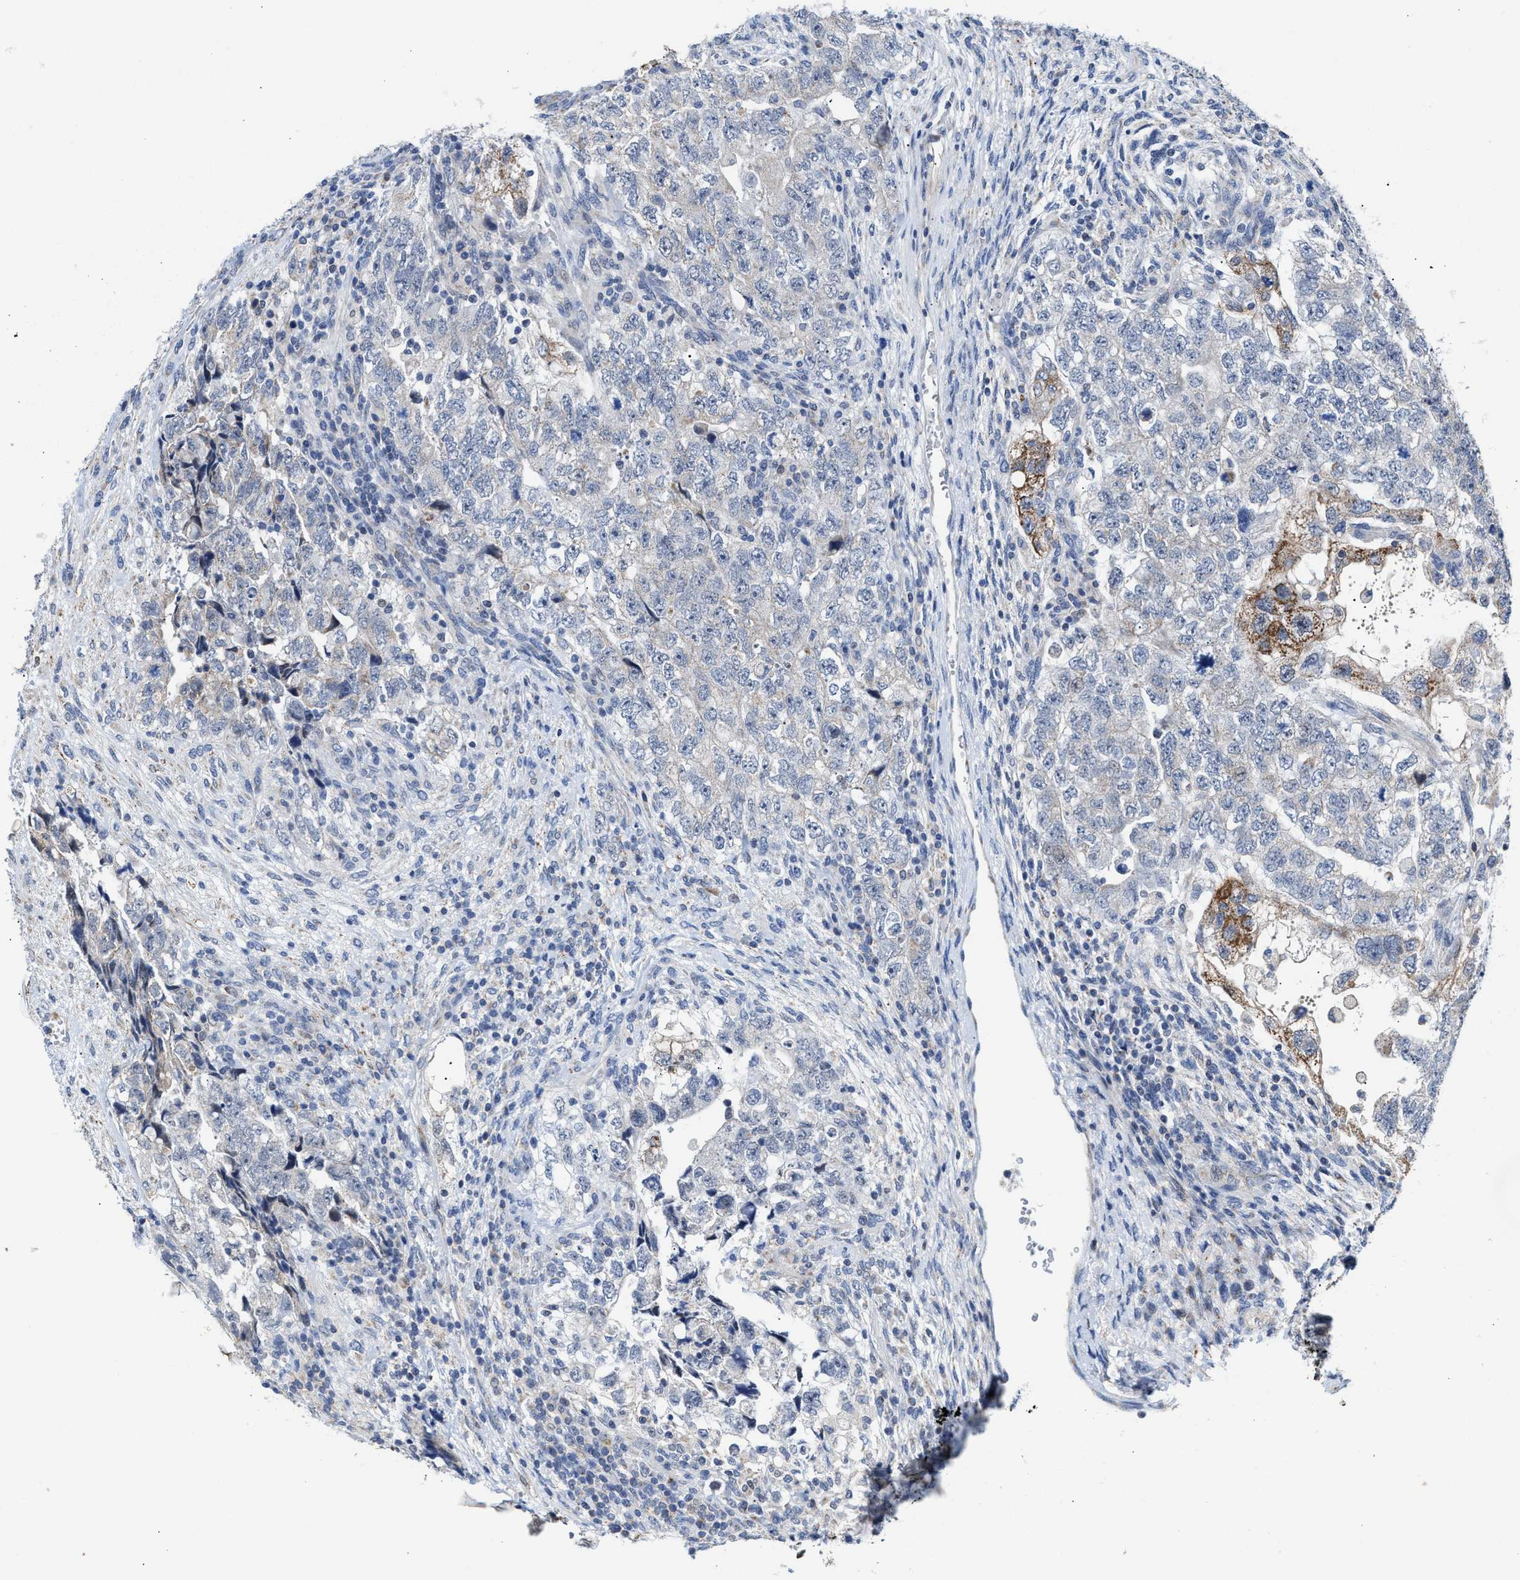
{"staining": {"intensity": "negative", "quantity": "none", "location": "none"}, "tissue": "testis cancer", "cell_type": "Tumor cells", "image_type": "cancer", "snomed": [{"axis": "morphology", "description": "Carcinoma, Embryonal, NOS"}, {"axis": "topography", "description": "Testis"}], "caption": "IHC histopathology image of neoplastic tissue: human embryonal carcinoma (testis) stained with DAB (3,3'-diaminobenzidine) demonstrates no significant protein positivity in tumor cells.", "gene": "JAG1", "patient": {"sex": "male", "age": 36}}